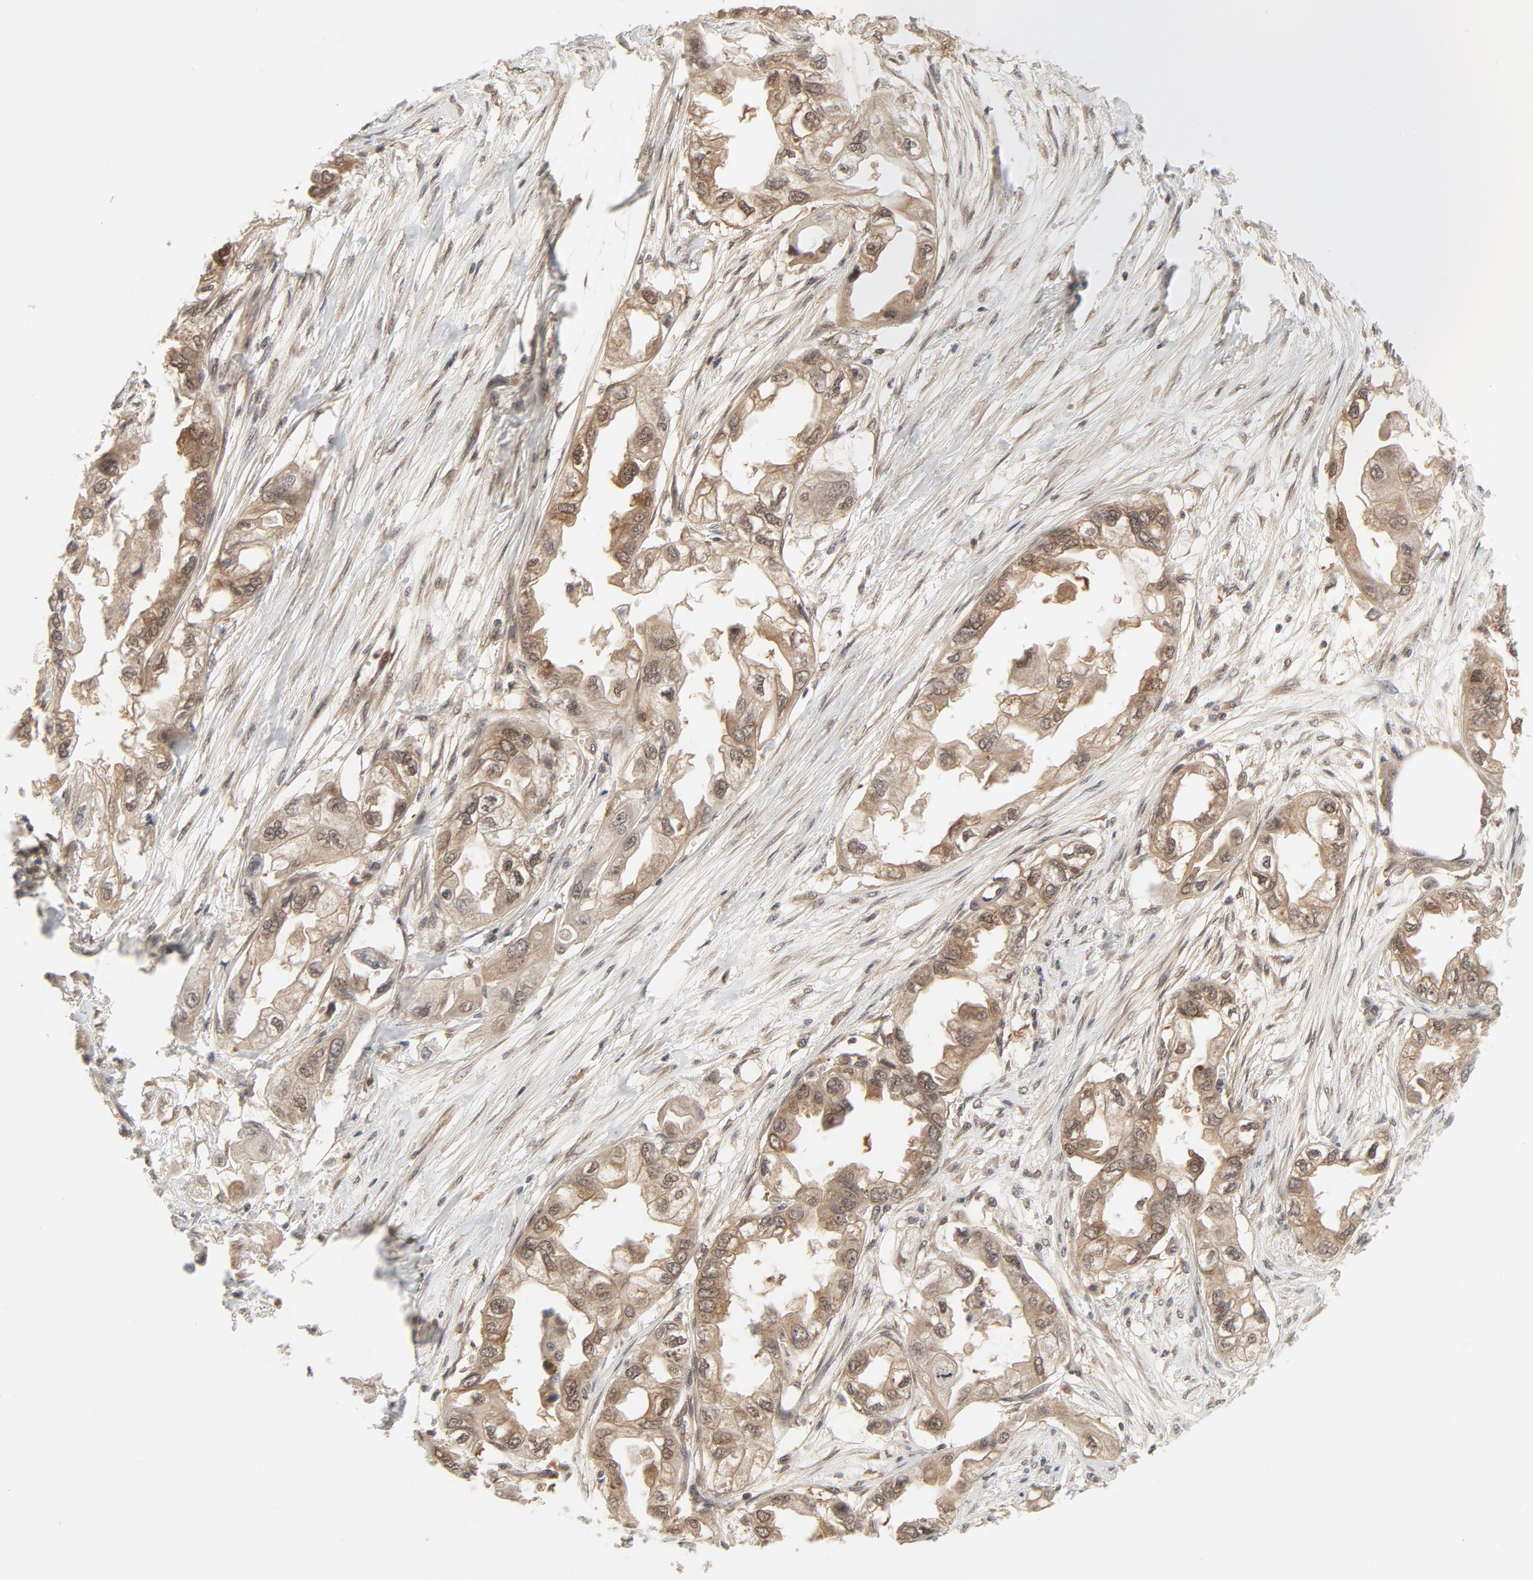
{"staining": {"intensity": "weak", "quantity": ">75%", "location": "cytoplasmic/membranous,nuclear"}, "tissue": "endometrial cancer", "cell_type": "Tumor cells", "image_type": "cancer", "snomed": [{"axis": "morphology", "description": "Adenocarcinoma, NOS"}, {"axis": "topography", "description": "Endometrium"}], "caption": "Adenocarcinoma (endometrial) stained for a protein (brown) displays weak cytoplasmic/membranous and nuclear positive staining in about >75% of tumor cells.", "gene": "NEDD8", "patient": {"sex": "female", "age": 67}}